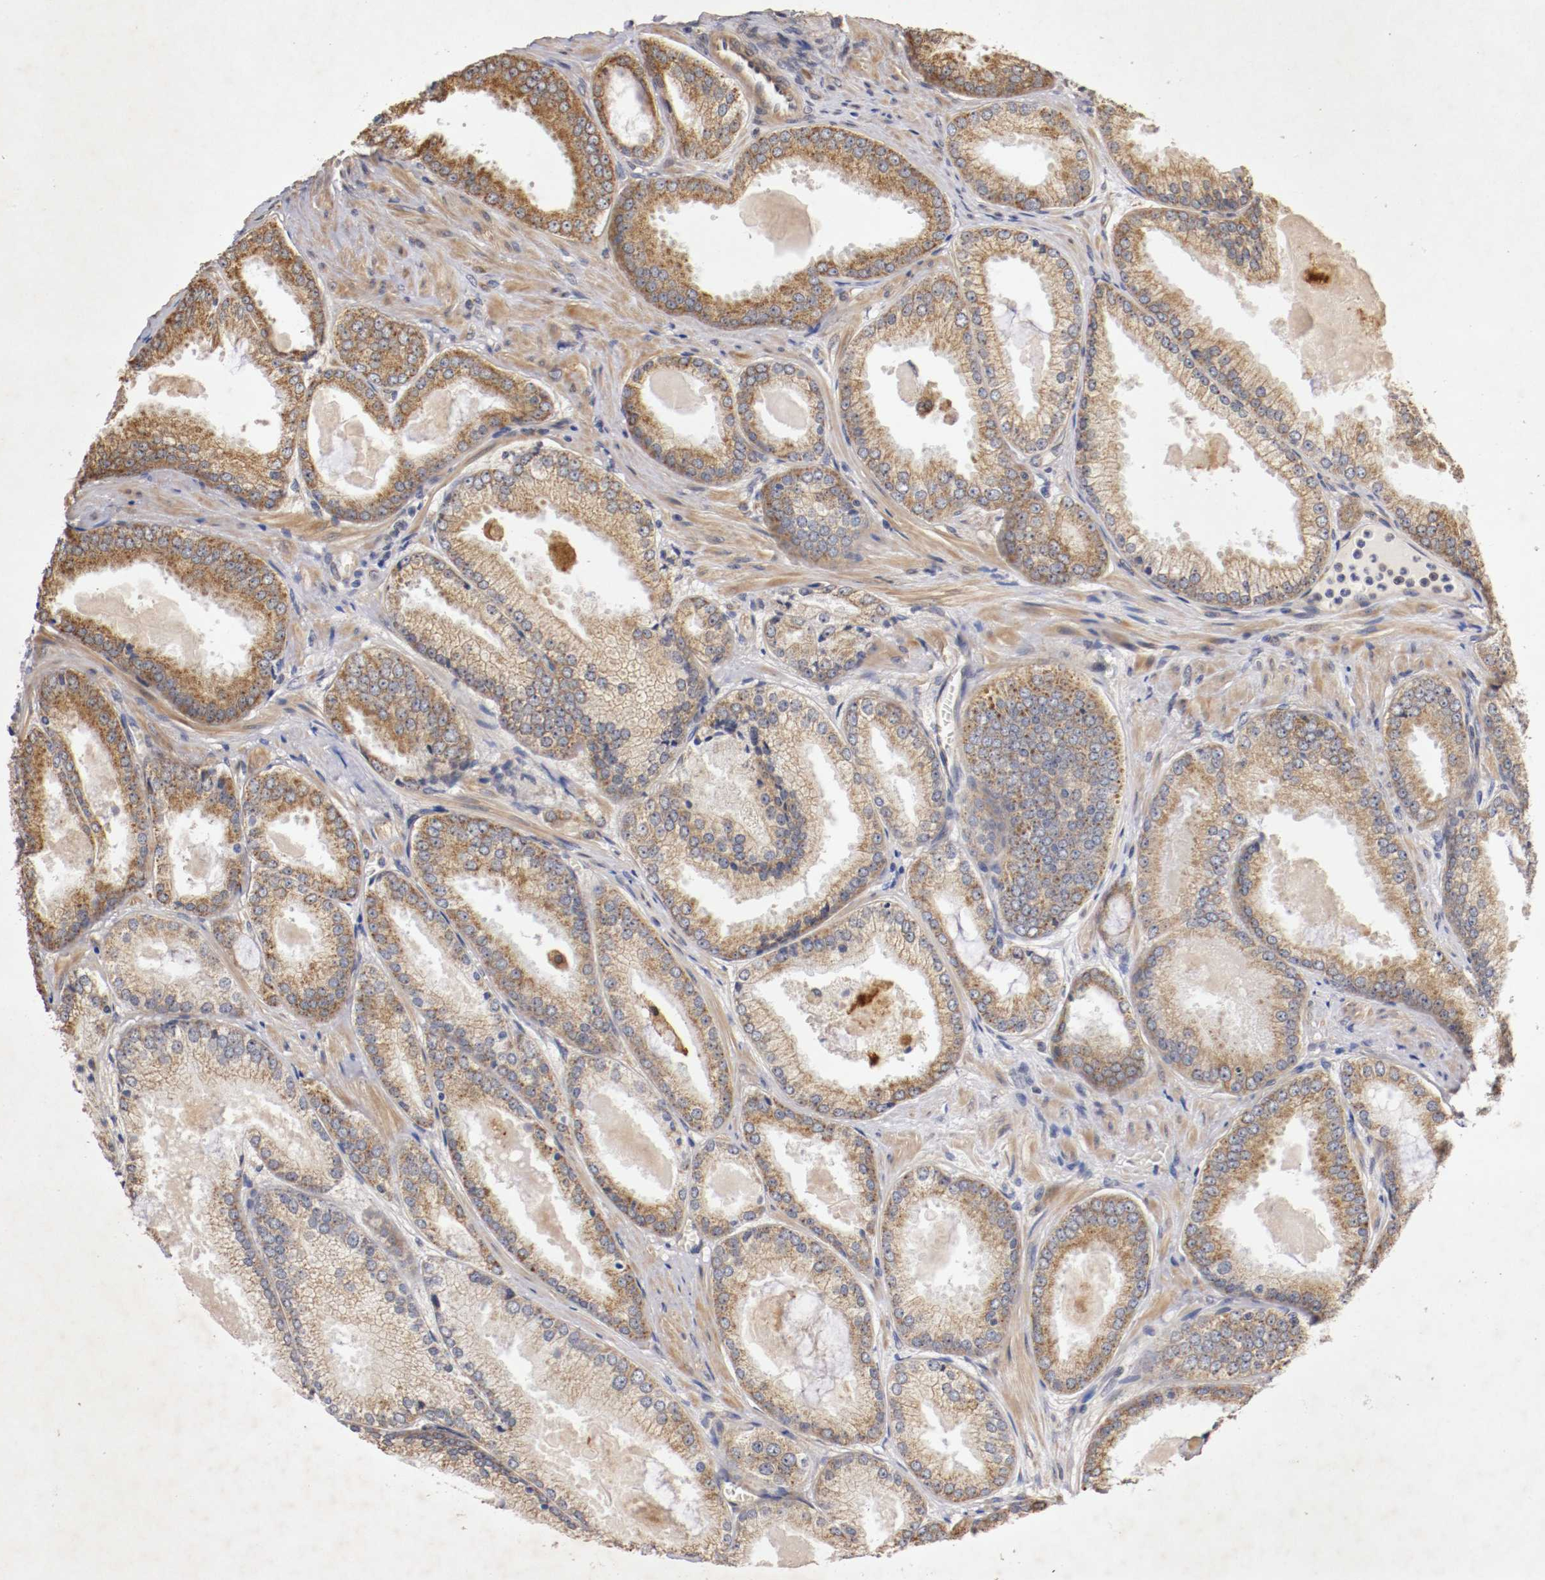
{"staining": {"intensity": "moderate", "quantity": ">75%", "location": "cytoplasmic/membranous"}, "tissue": "prostate cancer", "cell_type": "Tumor cells", "image_type": "cancer", "snomed": [{"axis": "morphology", "description": "Adenocarcinoma, High grade"}, {"axis": "topography", "description": "Prostate"}], "caption": "Brown immunohistochemical staining in high-grade adenocarcinoma (prostate) demonstrates moderate cytoplasmic/membranous expression in approximately >75% of tumor cells.", "gene": "VEZT", "patient": {"sex": "male", "age": 61}}